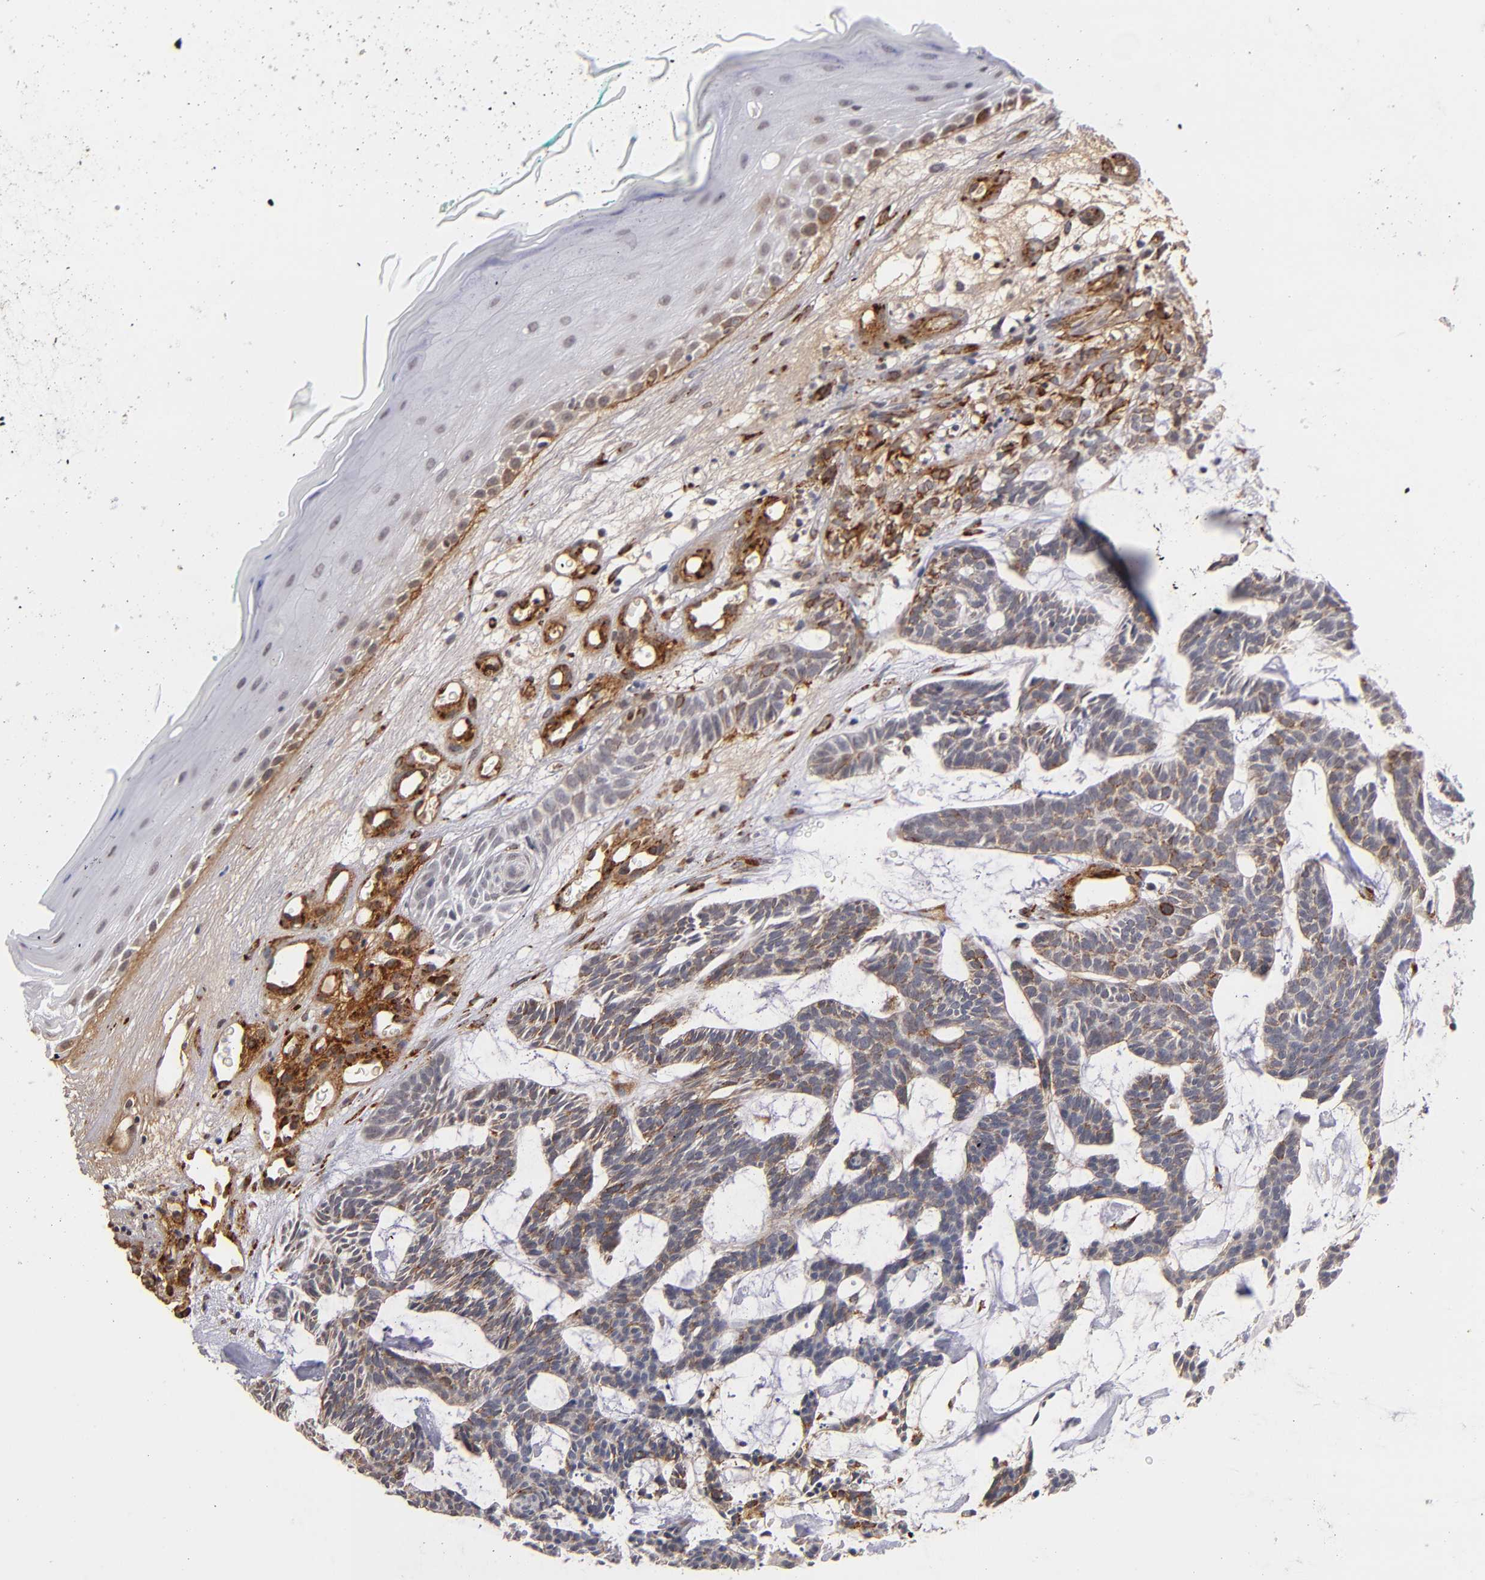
{"staining": {"intensity": "weak", "quantity": "<25%", "location": "cytoplasmic/membranous"}, "tissue": "skin cancer", "cell_type": "Tumor cells", "image_type": "cancer", "snomed": [{"axis": "morphology", "description": "Basal cell carcinoma"}, {"axis": "topography", "description": "Skin"}], "caption": "Image shows no protein staining in tumor cells of skin cancer (basal cell carcinoma) tissue.", "gene": "LAMC1", "patient": {"sex": "male", "age": 75}}